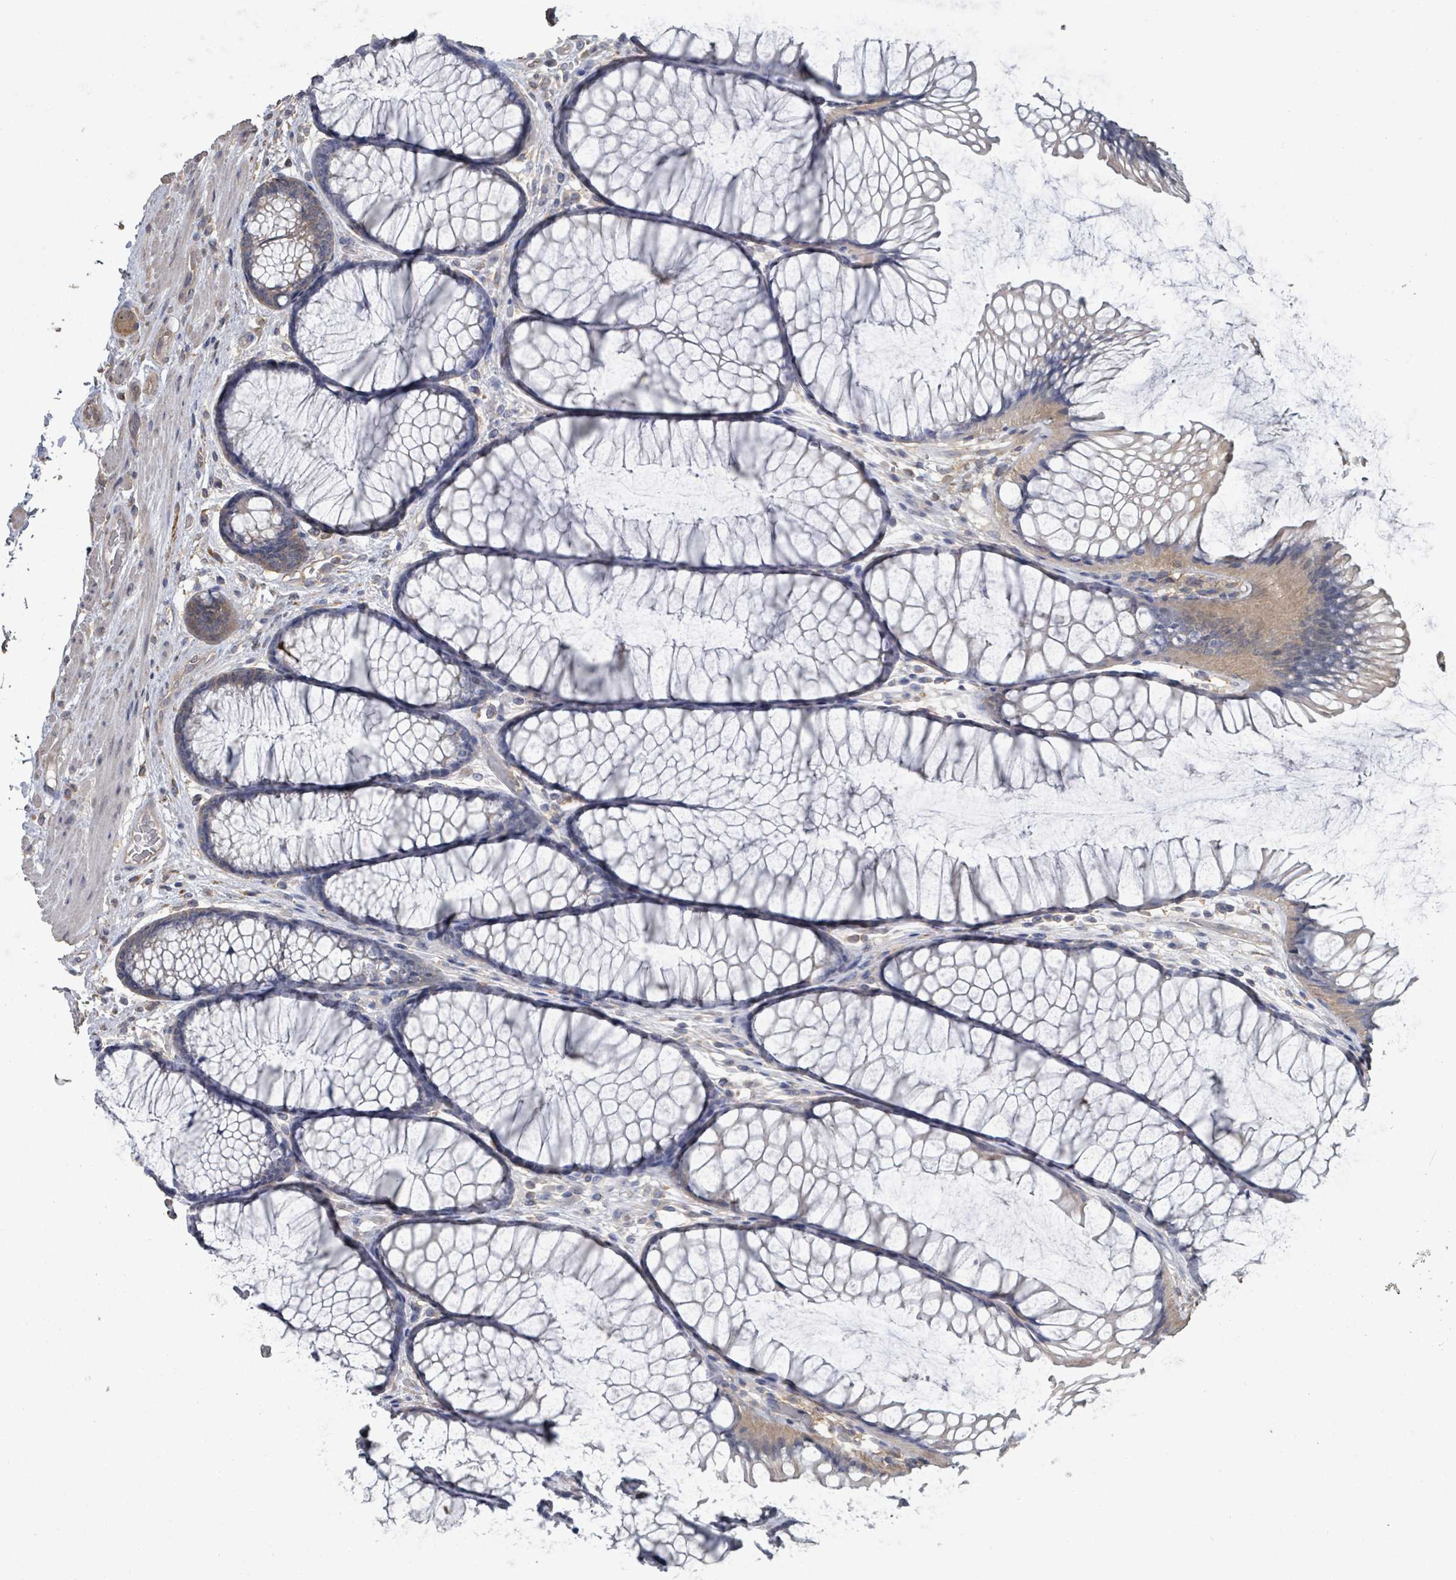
{"staining": {"intensity": "weak", "quantity": ">75%", "location": "cytoplasmic/membranous"}, "tissue": "colon", "cell_type": "Endothelial cells", "image_type": "normal", "snomed": [{"axis": "morphology", "description": "Normal tissue, NOS"}, {"axis": "topography", "description": "Colon"}], "caption": "DAB (3,3'-diaminobenzidine) immunohistochemical staining of benign colon displays weak cytoplasmic/membranous protein positivity in about >75% of endothelial cells.", "gene": "SLC9A7", "patient": {"sex": "female", "age": 82}}